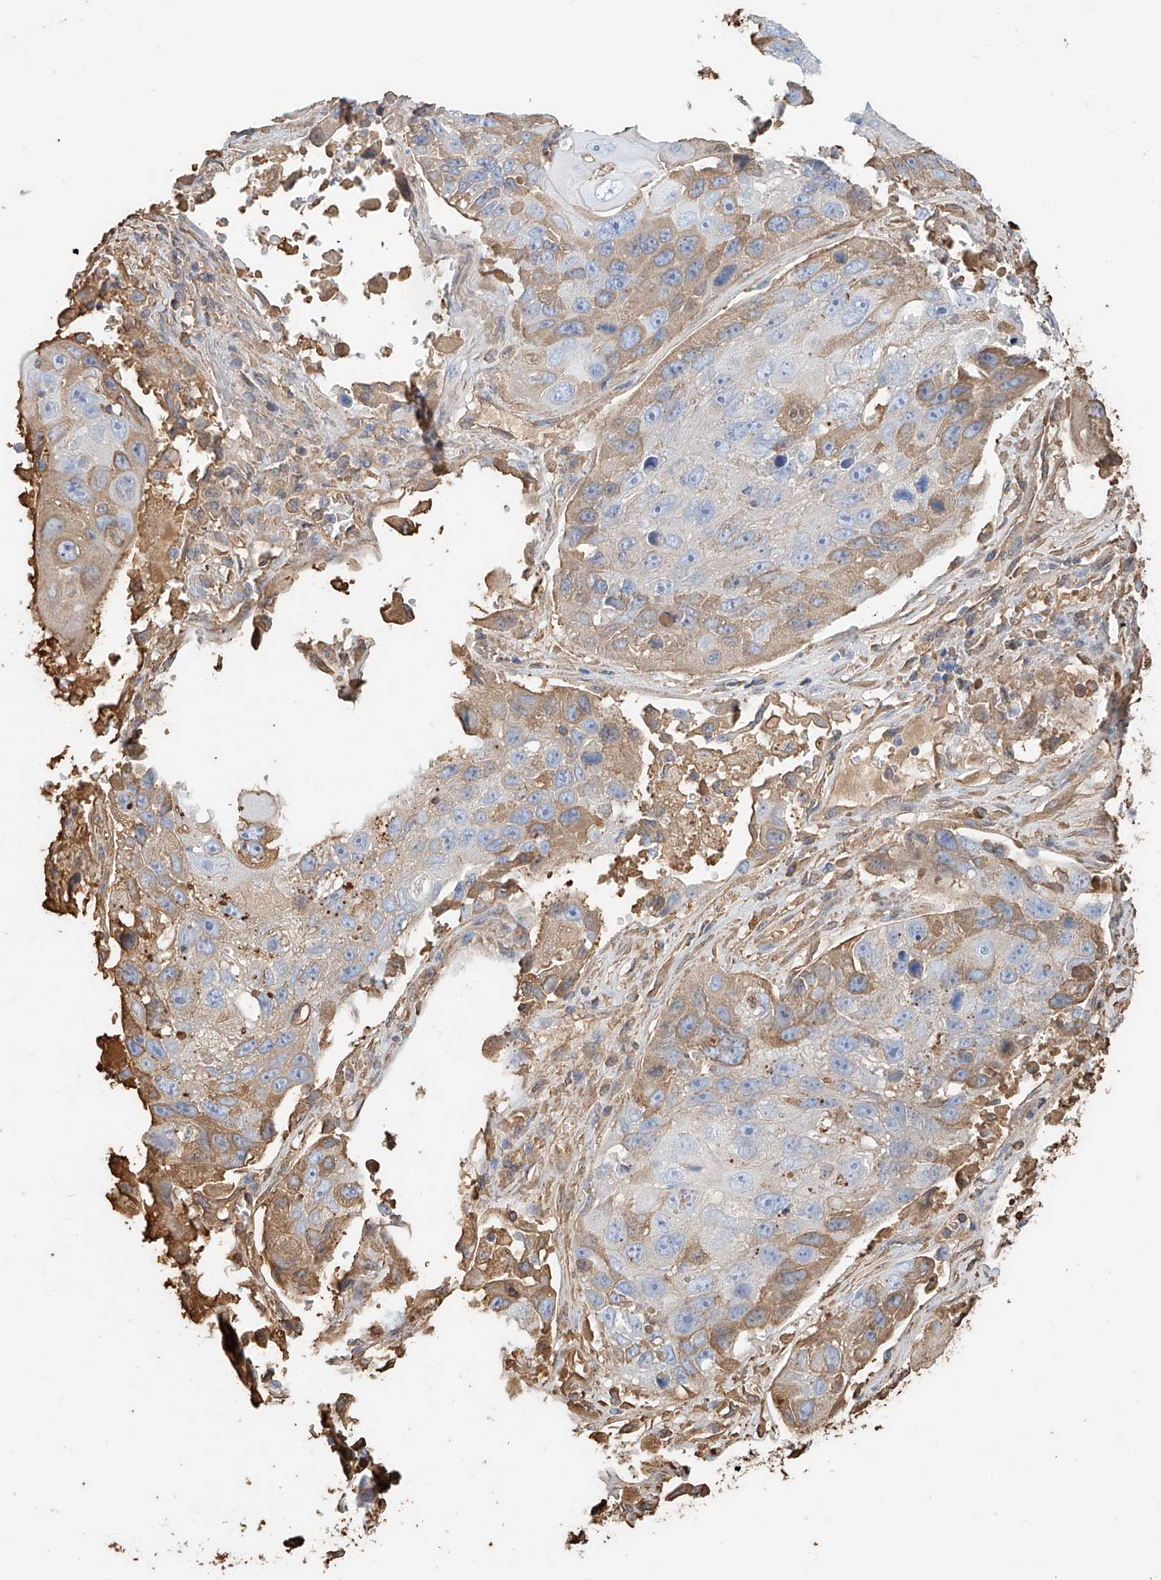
{"staining": {"intensity": "moderate", "quantity": "<25%", "location": "cytoplasmic/membranous"}, "tissue": "lung cancer", "cell_type": "Tumor cells", "image_type": "cancer", "snomed": [{"axis": "morphology", "description": "Squamous cell carcinoma, NOS"}, {"axis": "topography", "description": "Lung"}], "caption": "Lung squamous cell carcinoma stained with immunohistochemistry demonstrates moderate cytoplasmic/membranous expression in about <25% of tumor cells. (DAB (3,3'-diaminobenzidine) = brown stain, brightfield microscopy at high magnification).", "gene": "ZFP30", "patient": {"sex": "male", "age": 61}}